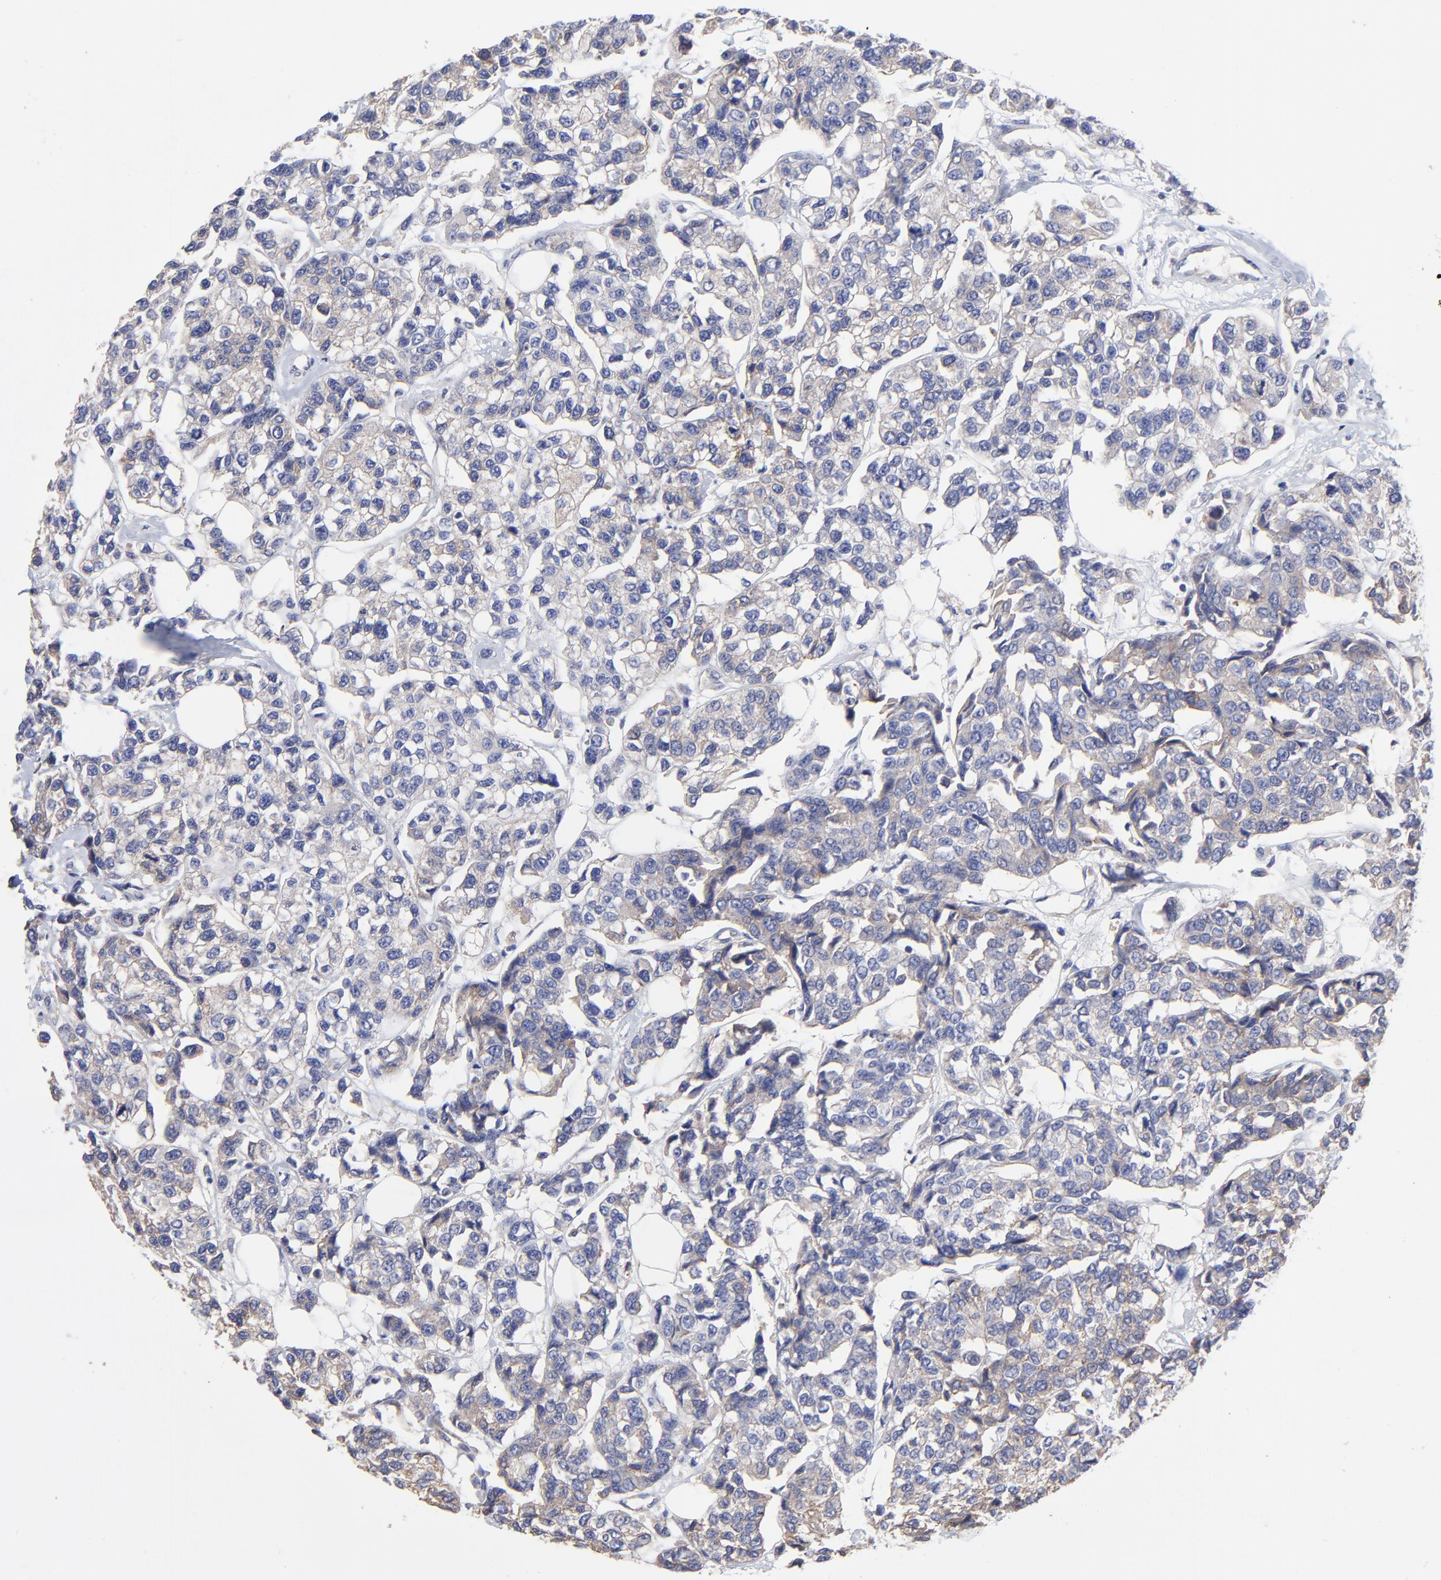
{"staining": {"intensity": "weak", "quantity": "<25%", "location": "cytoplasmic/membranous"}, "tissue": "breast cancer", "cell_type": "Tumor cells", "image_type": "cancer", "snomed": [{"axis": "morphology", "description": "Duct carcinoma"}, {"axis": "topography", "description": "Breast"}], "caption": "Tumor cells are negative for brown protein staining in breast cancer. (Immunohistochemistry, brightfield microscopy, high magnification).", "gene": "SULF2", "patient": {"sex": "female", "age": 51}}